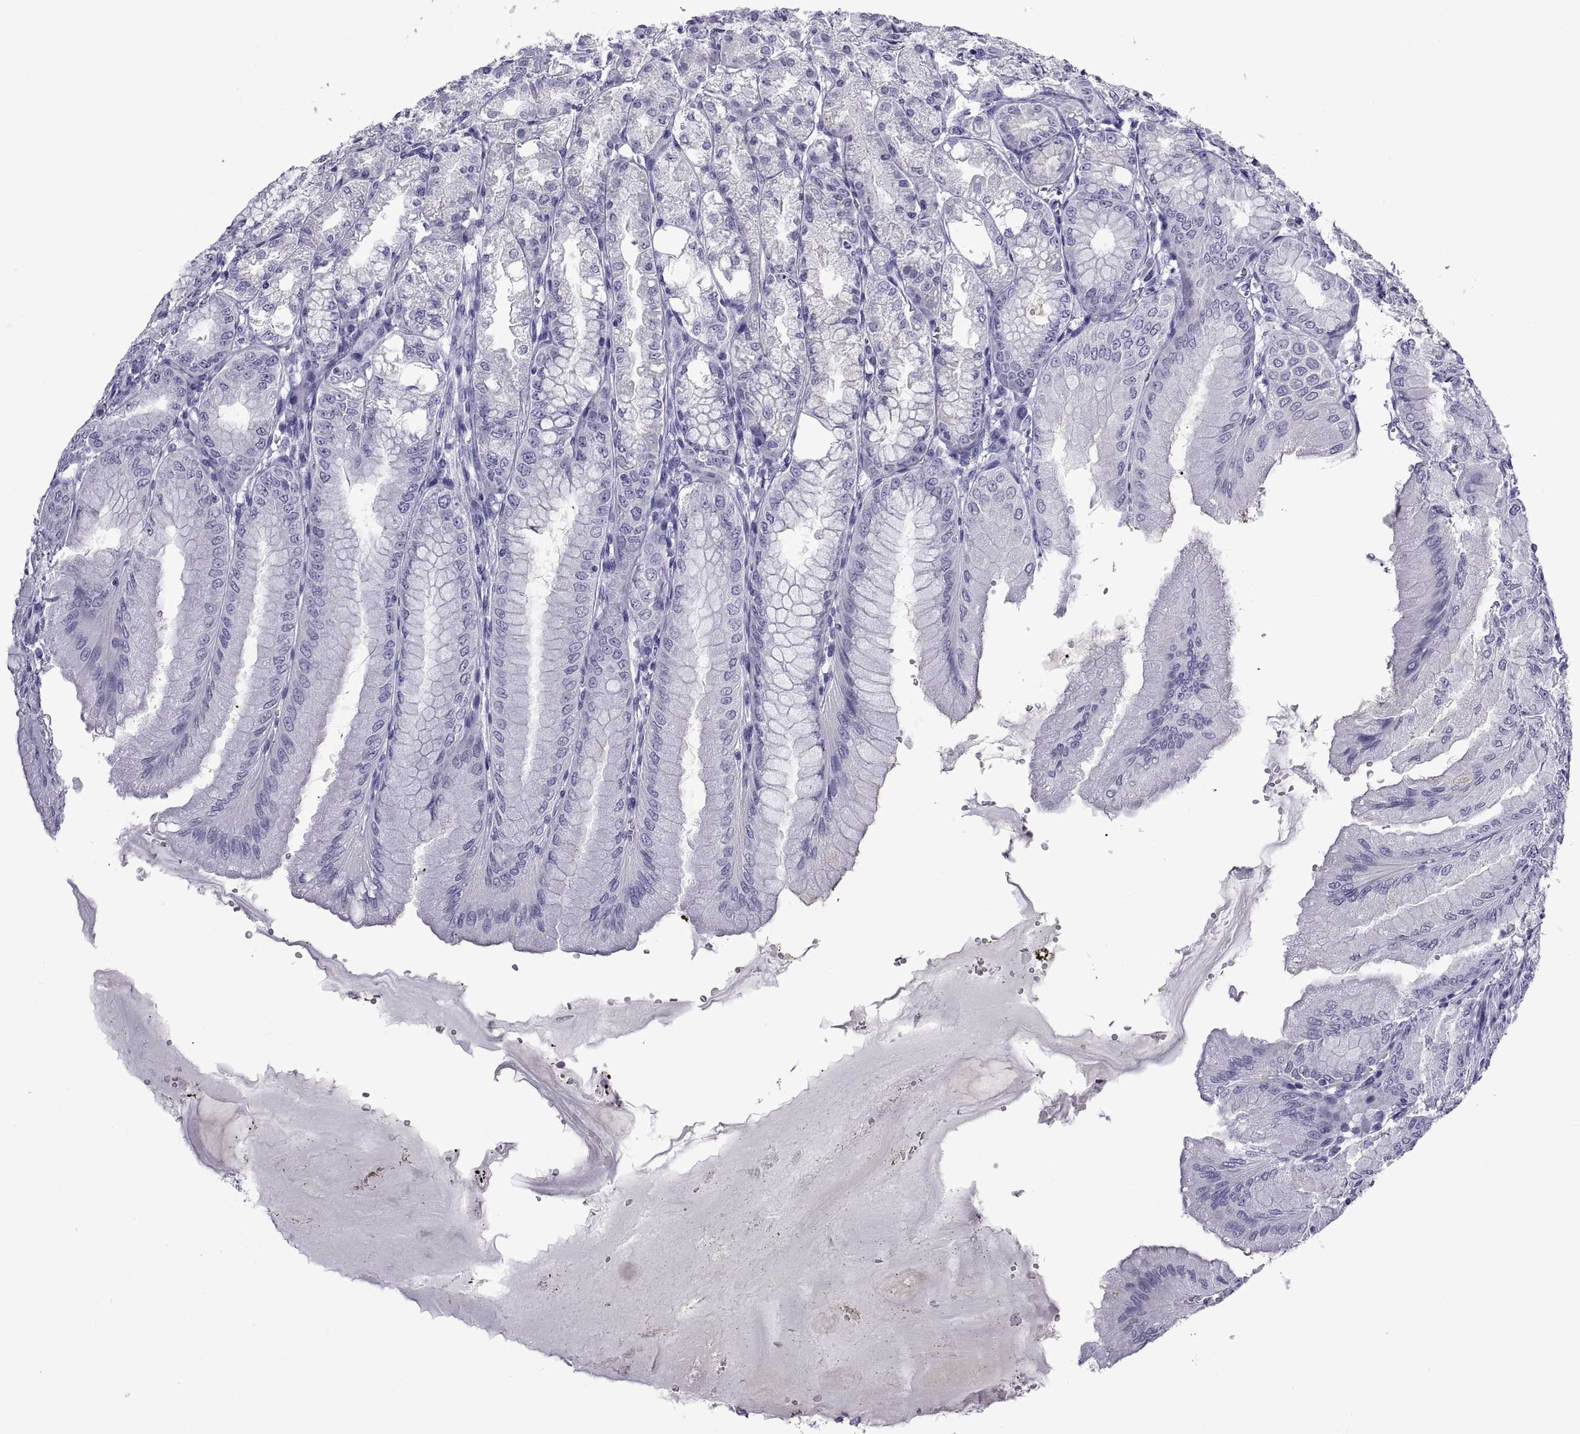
{"staining": {"intensity": "negative", "quantity": "none", "location": "none"}, "tissue": "stomach", "cell_type": "Glandular cells", "image_type": "normal", "snomed": [{"axis": "morphology", "description": "Normal tissue, NOS"}, {"axis": "topography", "description": "Stomach, lower"}], "caption": "Immunohistochemistry photomicrograph of normal stomach stained for a protein (brown), which shows no staining in glandular cells. The staining was performed using DAB to visualize the protein expression in brown, while the nuclei were stained in blue with hematoxylin (Magnification: 20x).", "gene": "CRISP1", "patient": {"sex": "male", "age": 71}}